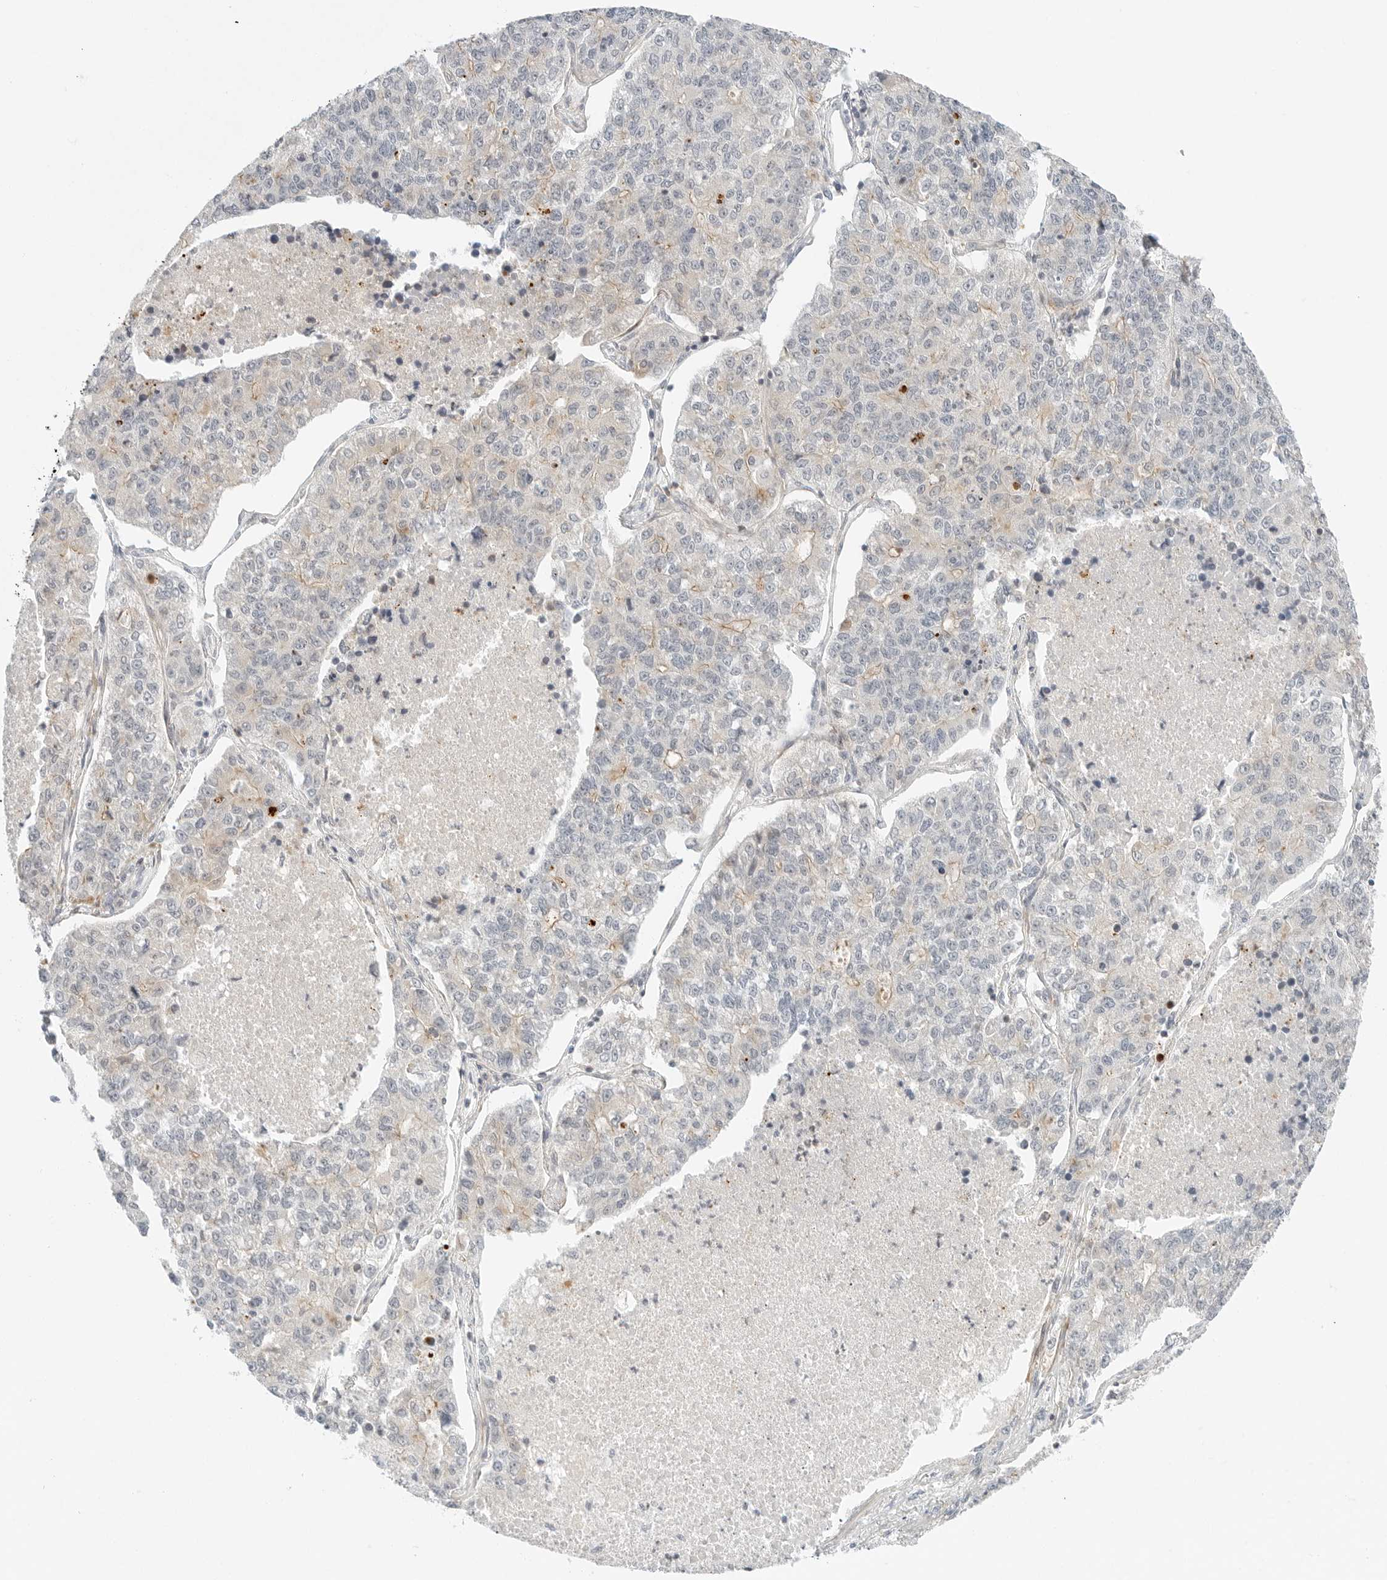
{"staining": {"intensity": "weak", "quantity": "<25%", "location": "cytoplasmic/membranous"}, "tissue": "lung cancer", "cell_type": "Tumor cells", "image_type": "cancer", "snomed": [{"axis": "morphology", "description": "Adenocarcinoma, NOS"}, {"axis": "topography", "description": "Lung"}], "caption": "Immunohistochemistry (IHC) micrograph of human lung cancer (adenocarcinoma) stained for a protein (brown), which reveals no staining in tumor cells. (Stains: DAB immunohistochemistry with hematoxylin counter stain, Microscopy: brightfield microscopy at high magnification).", "gene": "IQCC", "patient": {"sex": "male", "age": 49}}